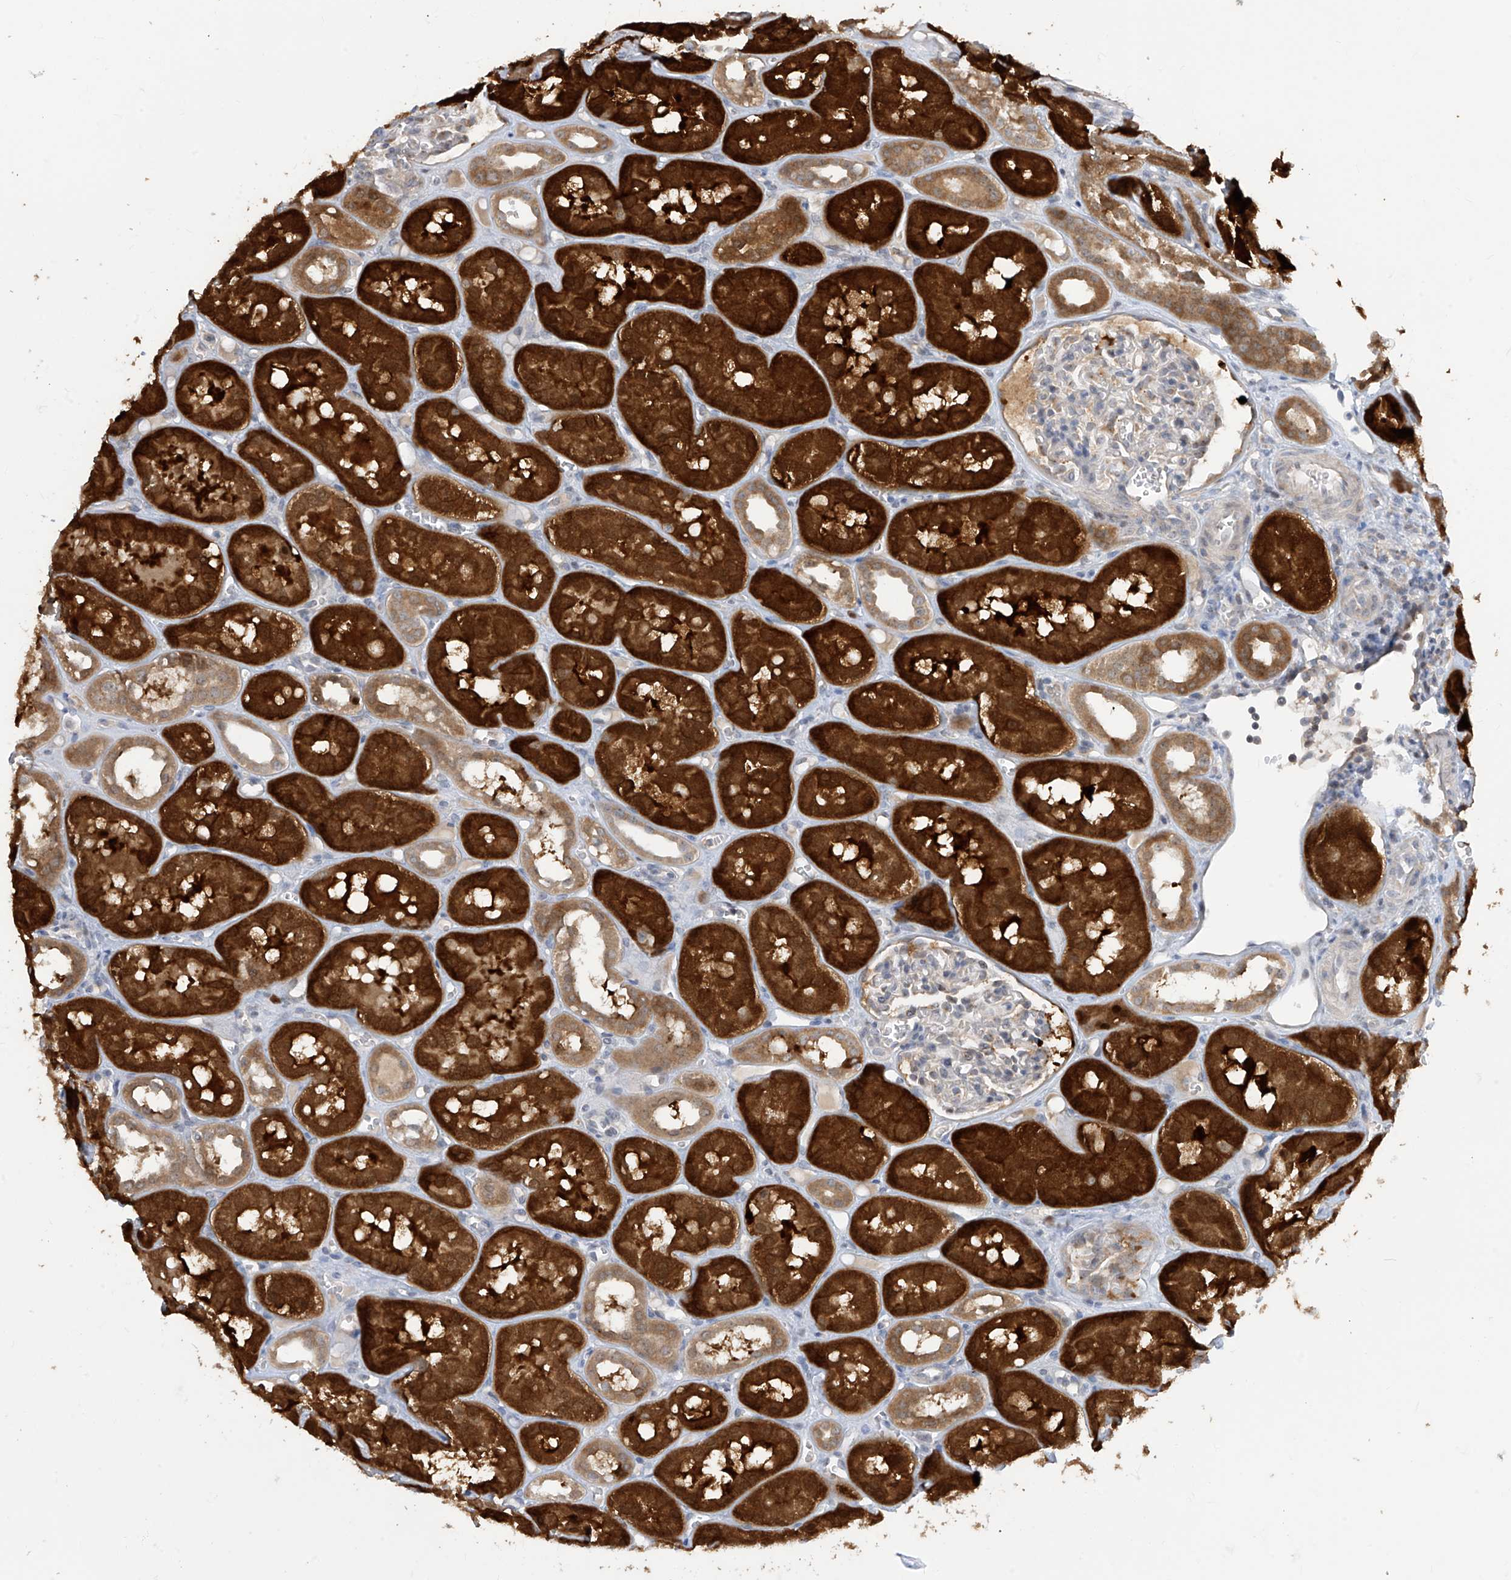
{"staining": {"intensity": "weak", "quantity": "<25%", "location": "cytoplasmic/membranous"}, "tissue": "kidney", "cell_type": "Cells in glomeruli", "image_type": "normal", "snomed": [{"axis": "morphology", "description": "Normal tissue, NOS"}, {"axis": "topography", "description": "Kidney"}], "caption": "The micrograph reveals no staining of cells in glomeruli in normal kidney. The staining was performed using DAB to visualize the protein expression in brown, while the nuclei were stained in blue with hematoxylin (Magnification: 20x).", "gene": "TTC38", "patient": {"sex": "male", "age": 16}}